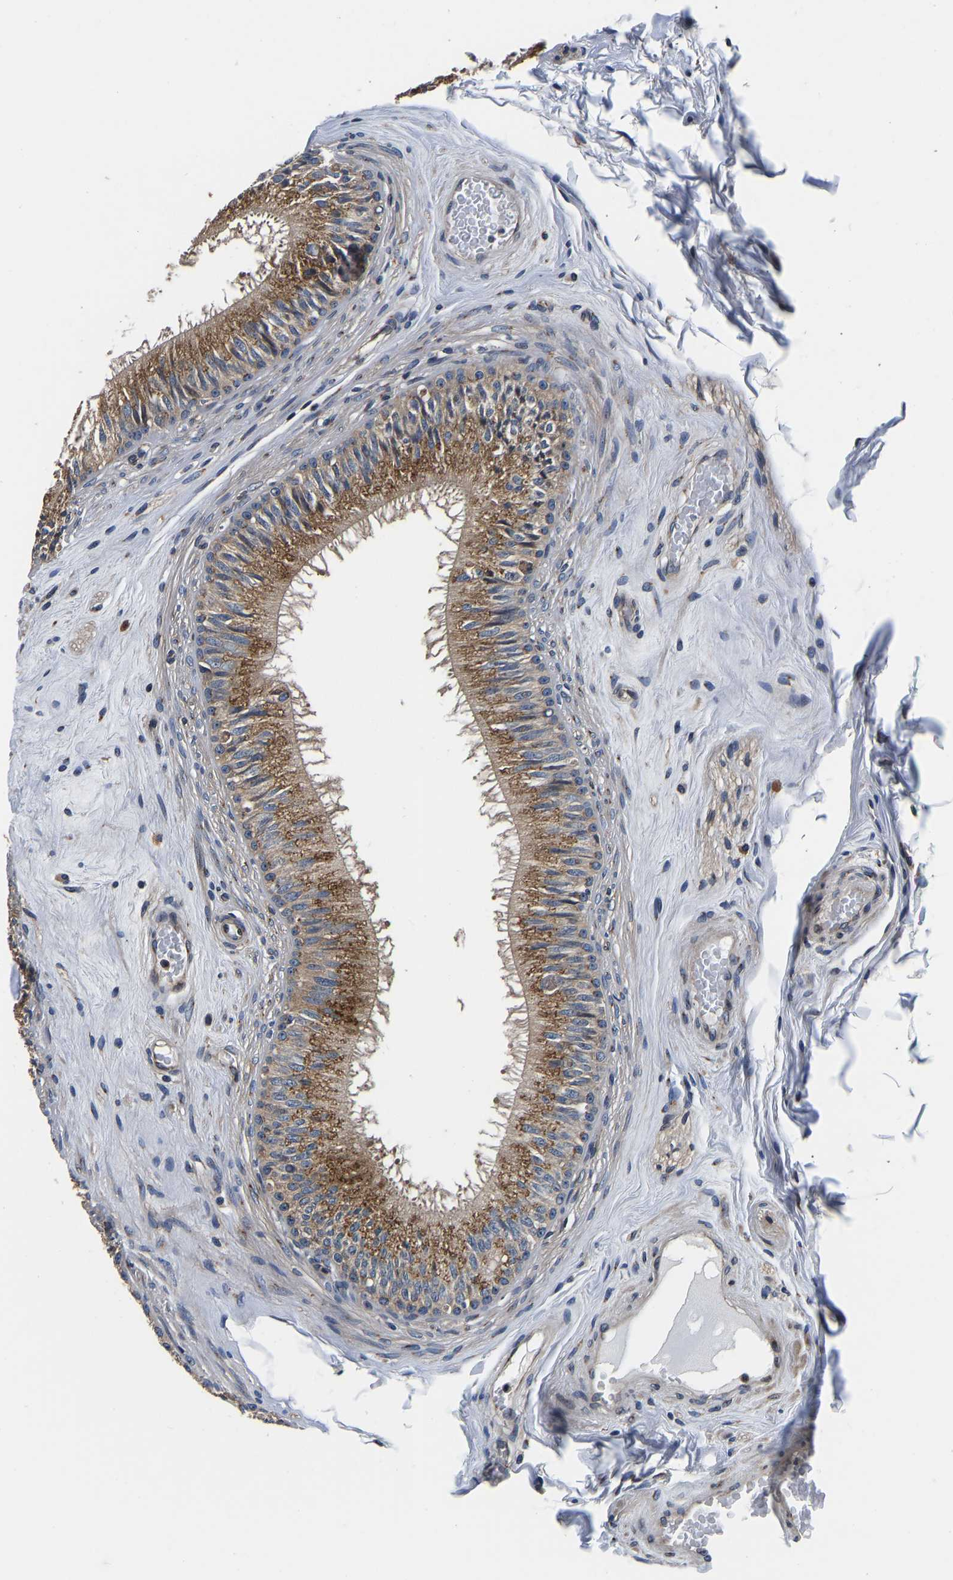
{"staining": {"intensity": "strong", "quantity": ">75%", "location": "cytoplasmic/membranous"}, "tissue": "epididymis", "cell_type": "Glandular cells", "image_type": "normal", "snomed": [{"axis": "morphology", "description": "Normal tissue, NOS"}, {"axis": "topography", "description": "Testis"}, {"axis": "topography", "description": "Epididymis"}], "caption": "This is an image of IHC staining of benign epididymis, which shows strong positivity in the cytoplasmic/membranous of glandular cells.", "gene": "RABAC1", "patient": {"sex": "male", "age": 36}}